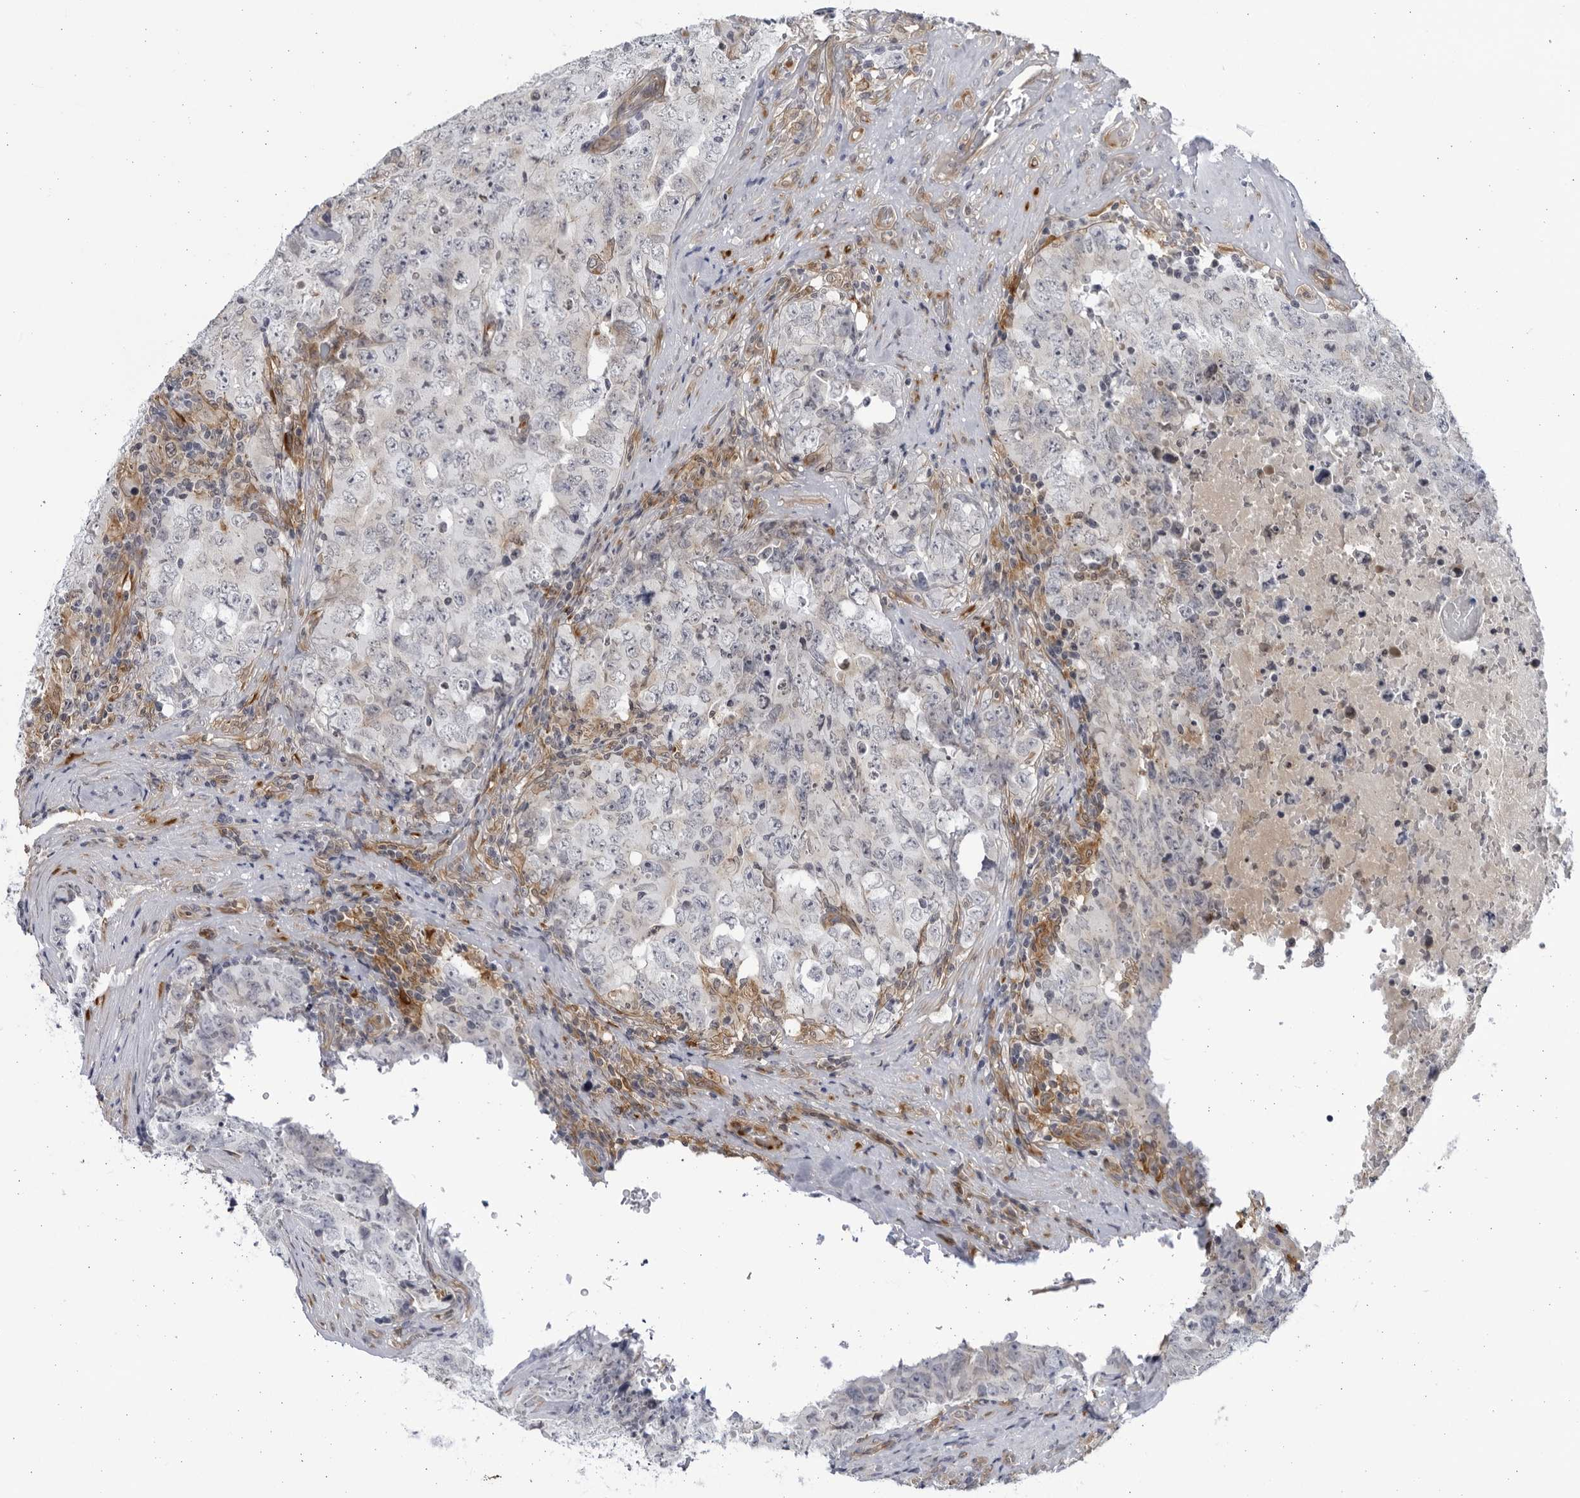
{"staining": {"intensity": "negative", "quantity": "none", "location": "none"}, "tissue": "testis cancer", "cell_type": "Tumor cells", "image_type": "cancer", "snomed": [{"axis": "morphology", "description": "Carcinoma, Embryonal, NOS"}, {"axis": "topography", "description": "Testis"}], "caption": "Embryonal carcinoma (testis) was stained to show a protein in brown. There is no significant expression in tumor cells.", "gene": "BMP2K", "patient": {"sex": "male", "age": 26}}